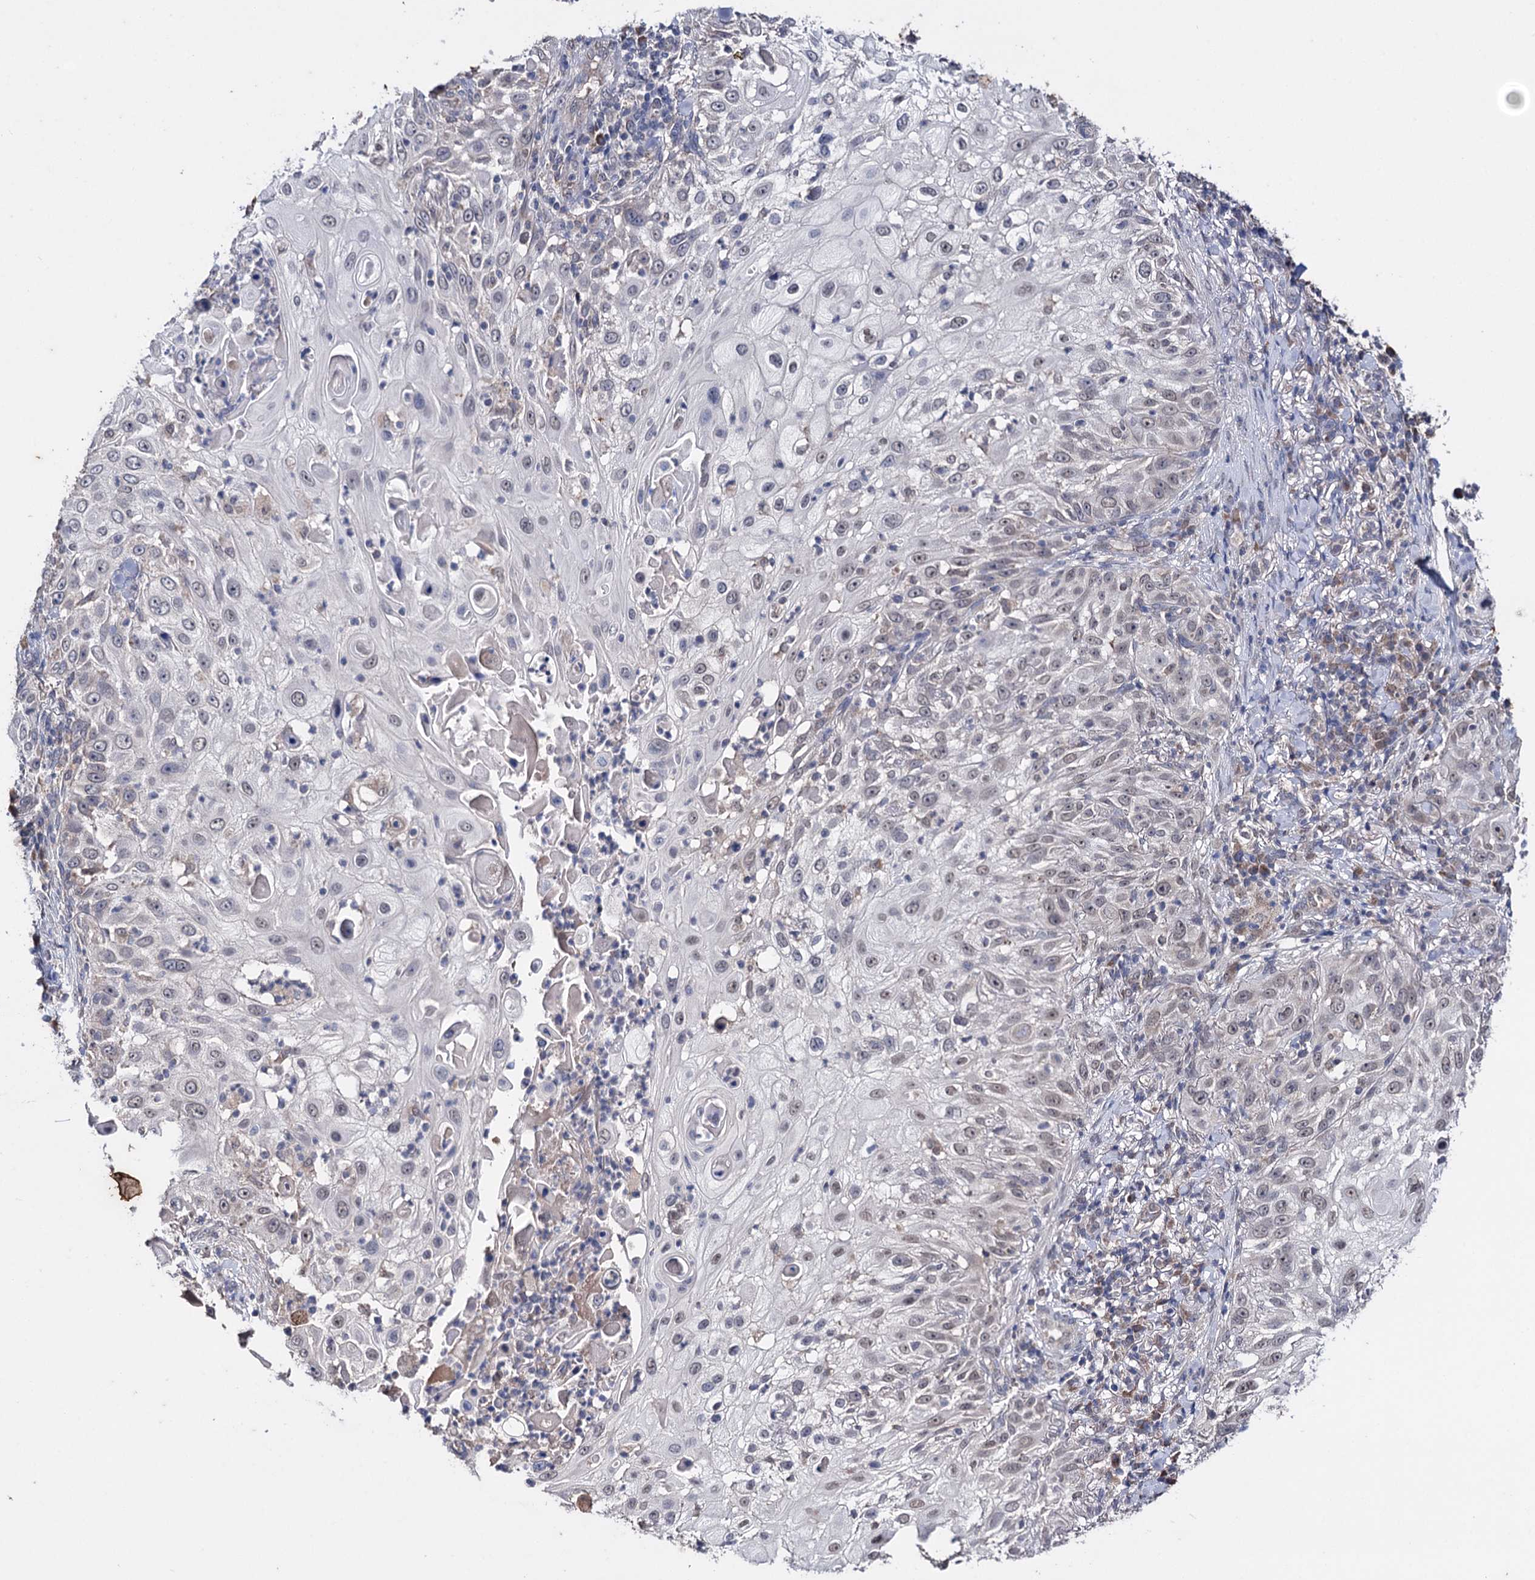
{"staining": {"intensity": "weak", "quantity": "<25%", "location": "nuclear"}, "tissue": "skin cancer", "cell_type": "Tumor cells", "image_type": "cancer", "snomed": [{"axis": "morphology", "description": "Squamous cell carcinoma, NOS"}, {"axis": "topography", "description": "Skin"}], "caption": "Image shows no protein positivity in tumor cells of skin cancer (squamous cell carcinoma) tissue.", "gene": "CLPB", "patient": {"sex": "female", "age": 44}}